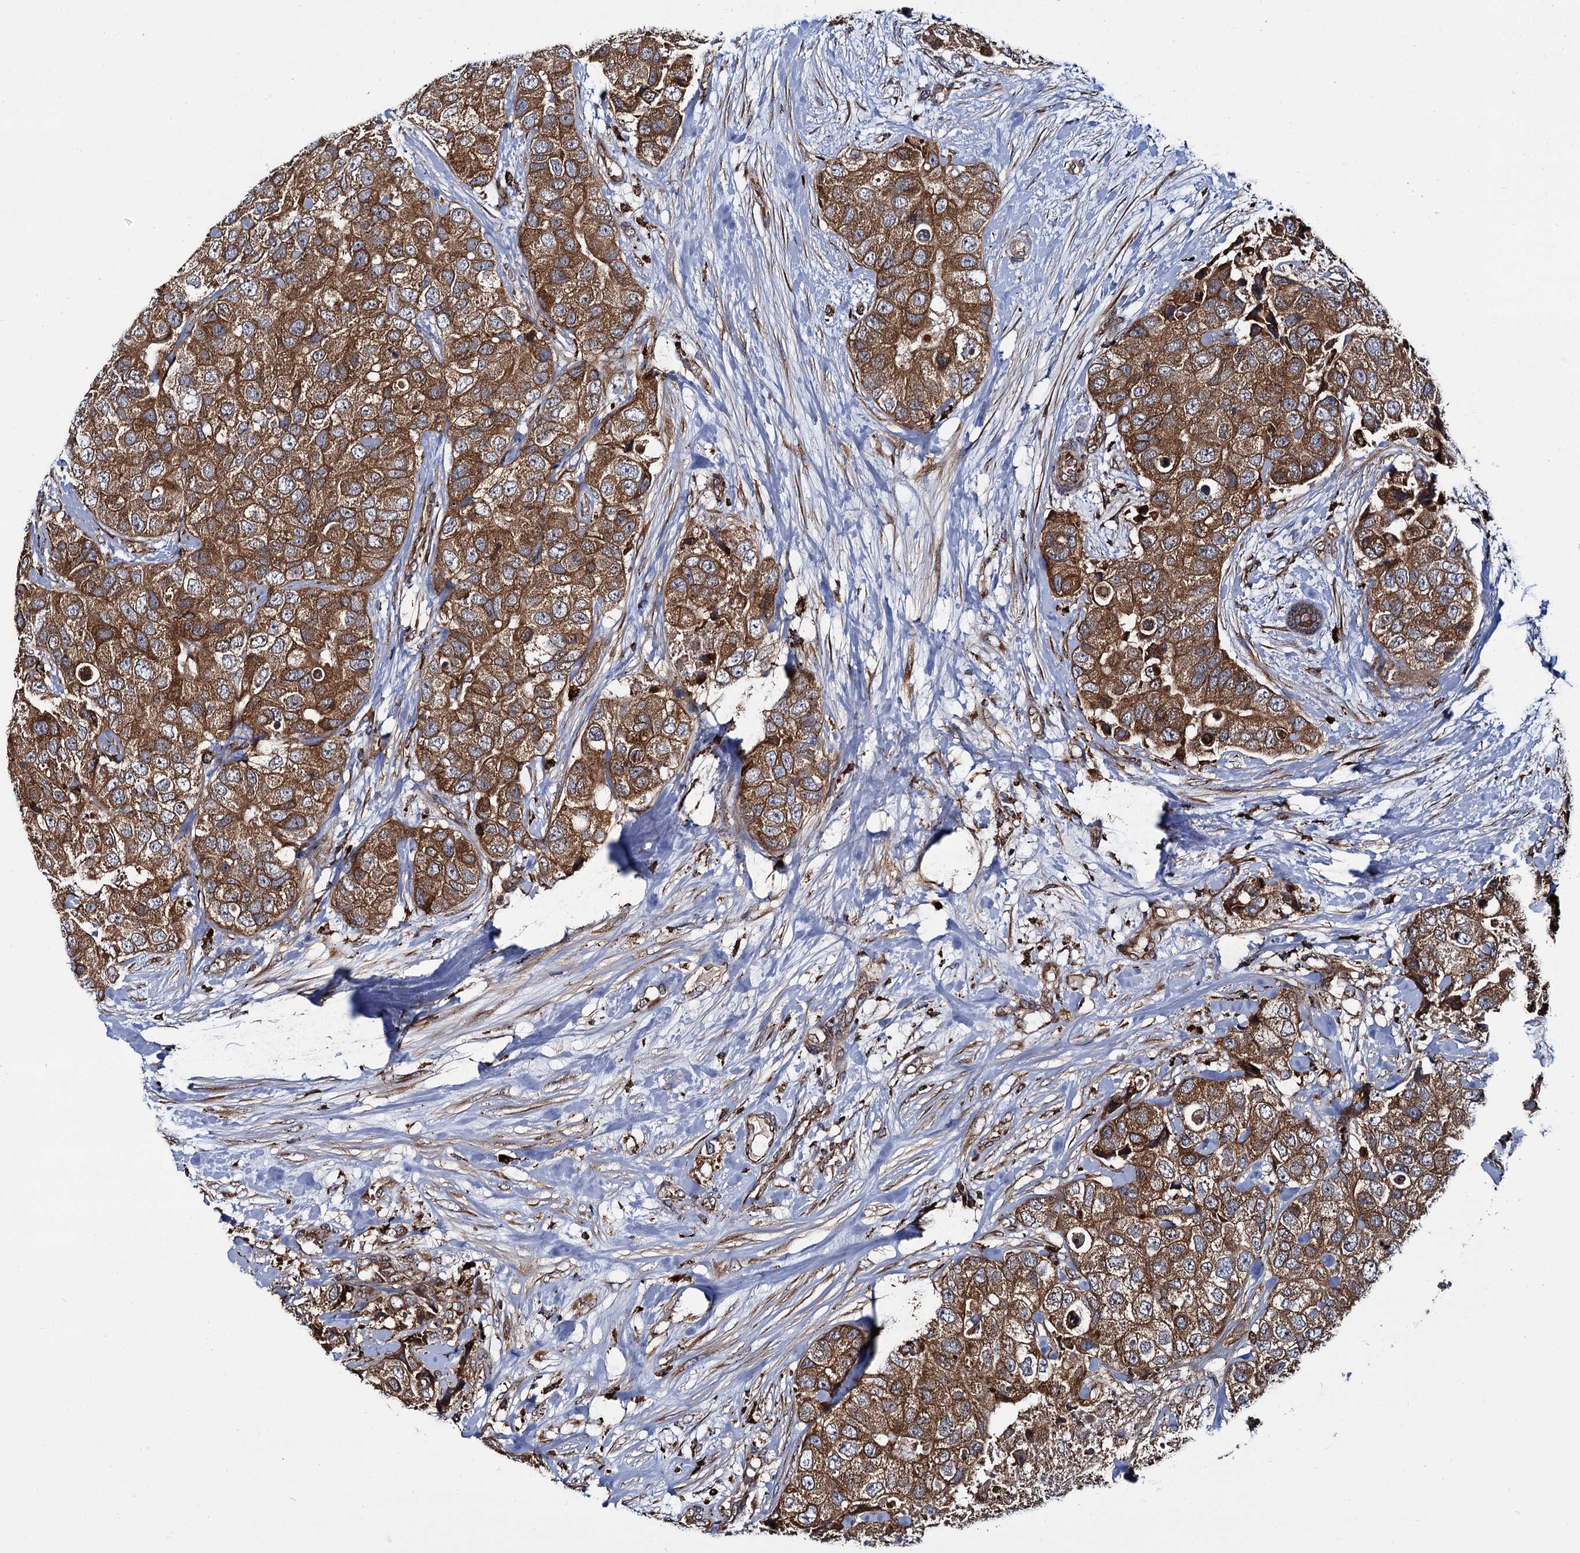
{"staining": {"intensity": "moderate", "quantity": ">75%", "location": "cytoplasmic/membranous"}, "tissue": "breast cancer", "cell_type": "Tumor cells", "image_type": "cancer", "snomed": [{"axis": "morphology", "description": "Duct carcinoma"}, {"axis": "topography", "description": "Breast"}], "caption": "Protein staining reveals moderate cytoplasmic/membranous expression in approximately >75% of tumor cells in breast cancer (infiltrating ductal carcinoma).", "gene": "UFM1", "patient": {"sex": "female", "age": 62}}